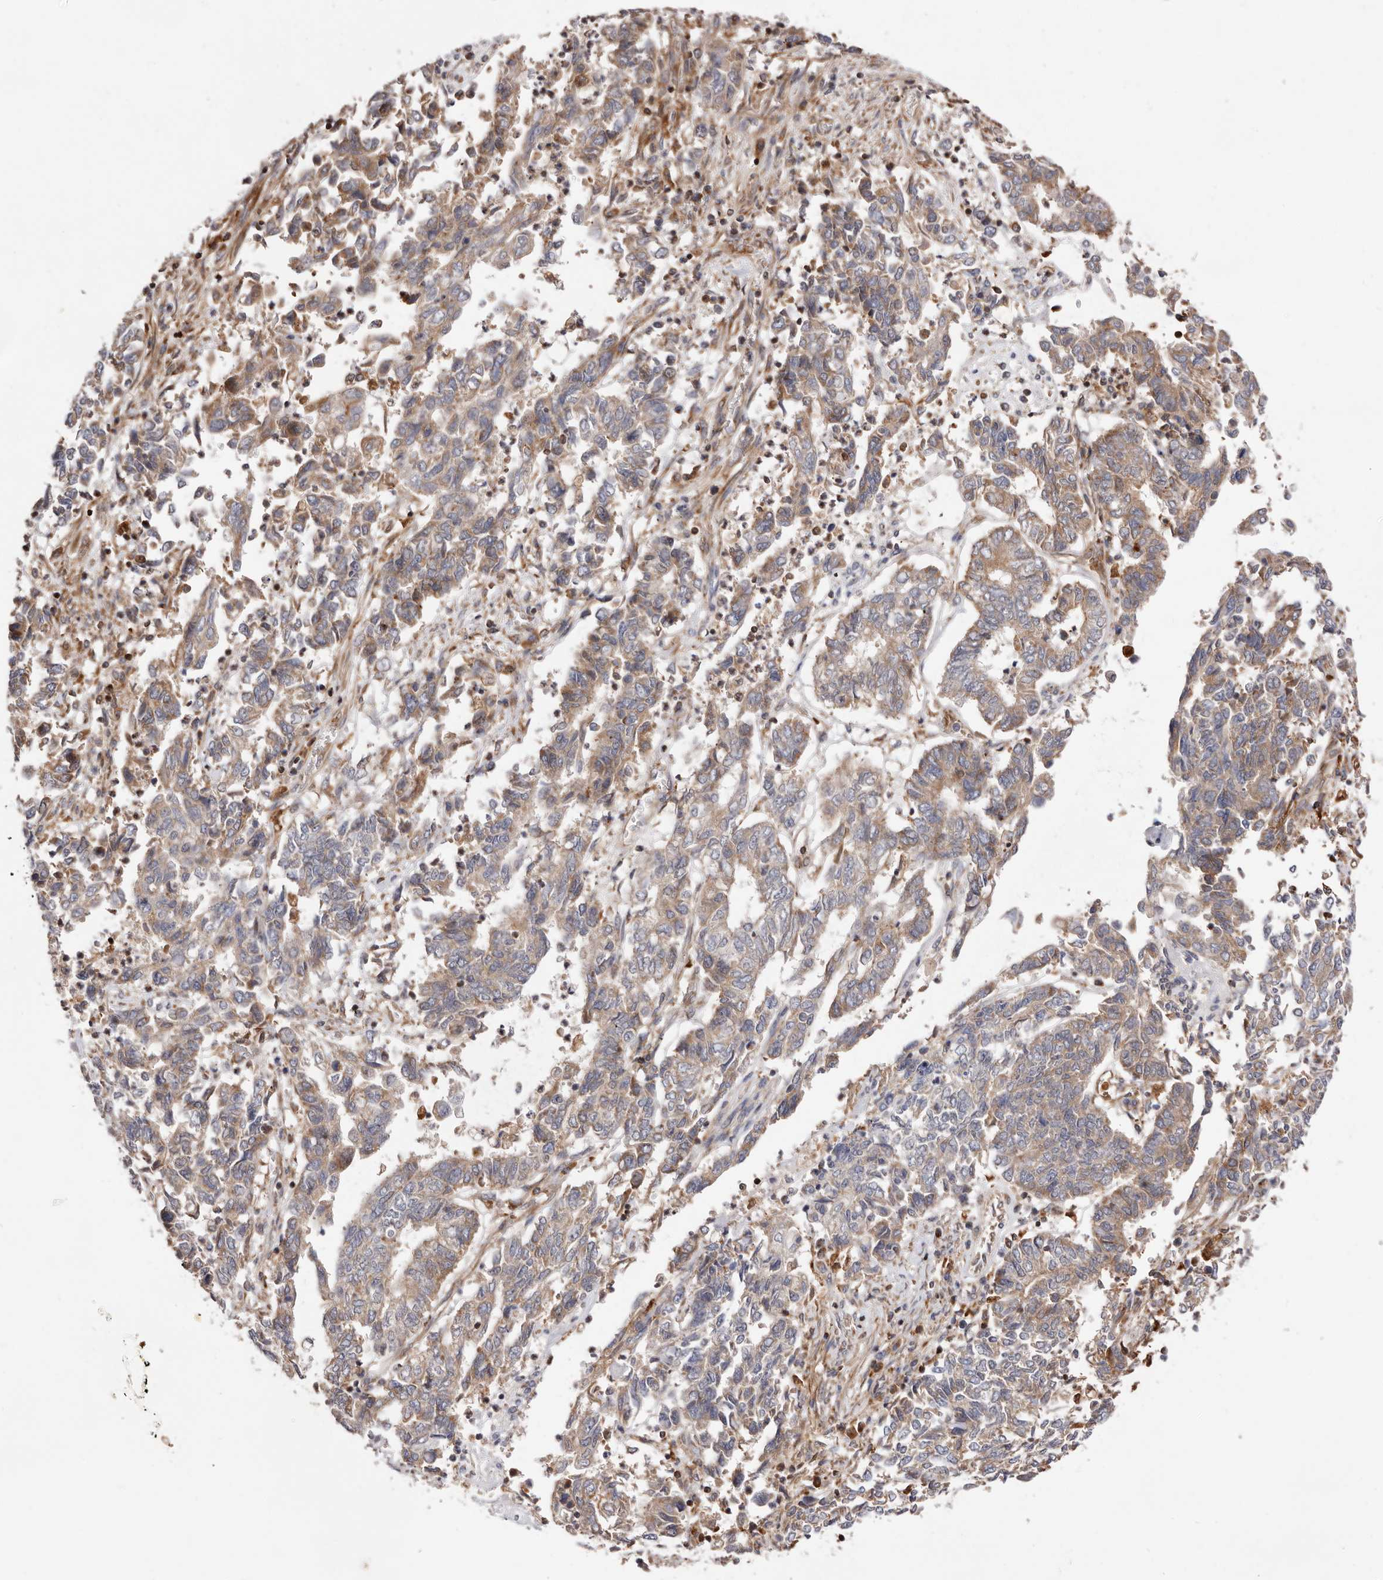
{"staining": {"intensity": "strong", "quantity": "25%-75%", "location": "cytoplasmic/membranous"}, "tissue": "endometrial cancer", "cell_type": "Tumor cells", "image_type": "cancer", "snomed": [{"axis": "morphology", "description": "Adenocarcinoma, NOS"}, {"axis": "topography", "description": "Endometrium"}], "caption": "Adenocarcinoma (endometrial) stained with immunohistochemistry (IHC) displays strong cytoplasmic/membranous staining in about 25%-75% of tumor cells.", "gene": "RNF213", "patient": {"sex": "female", "age": 80}}